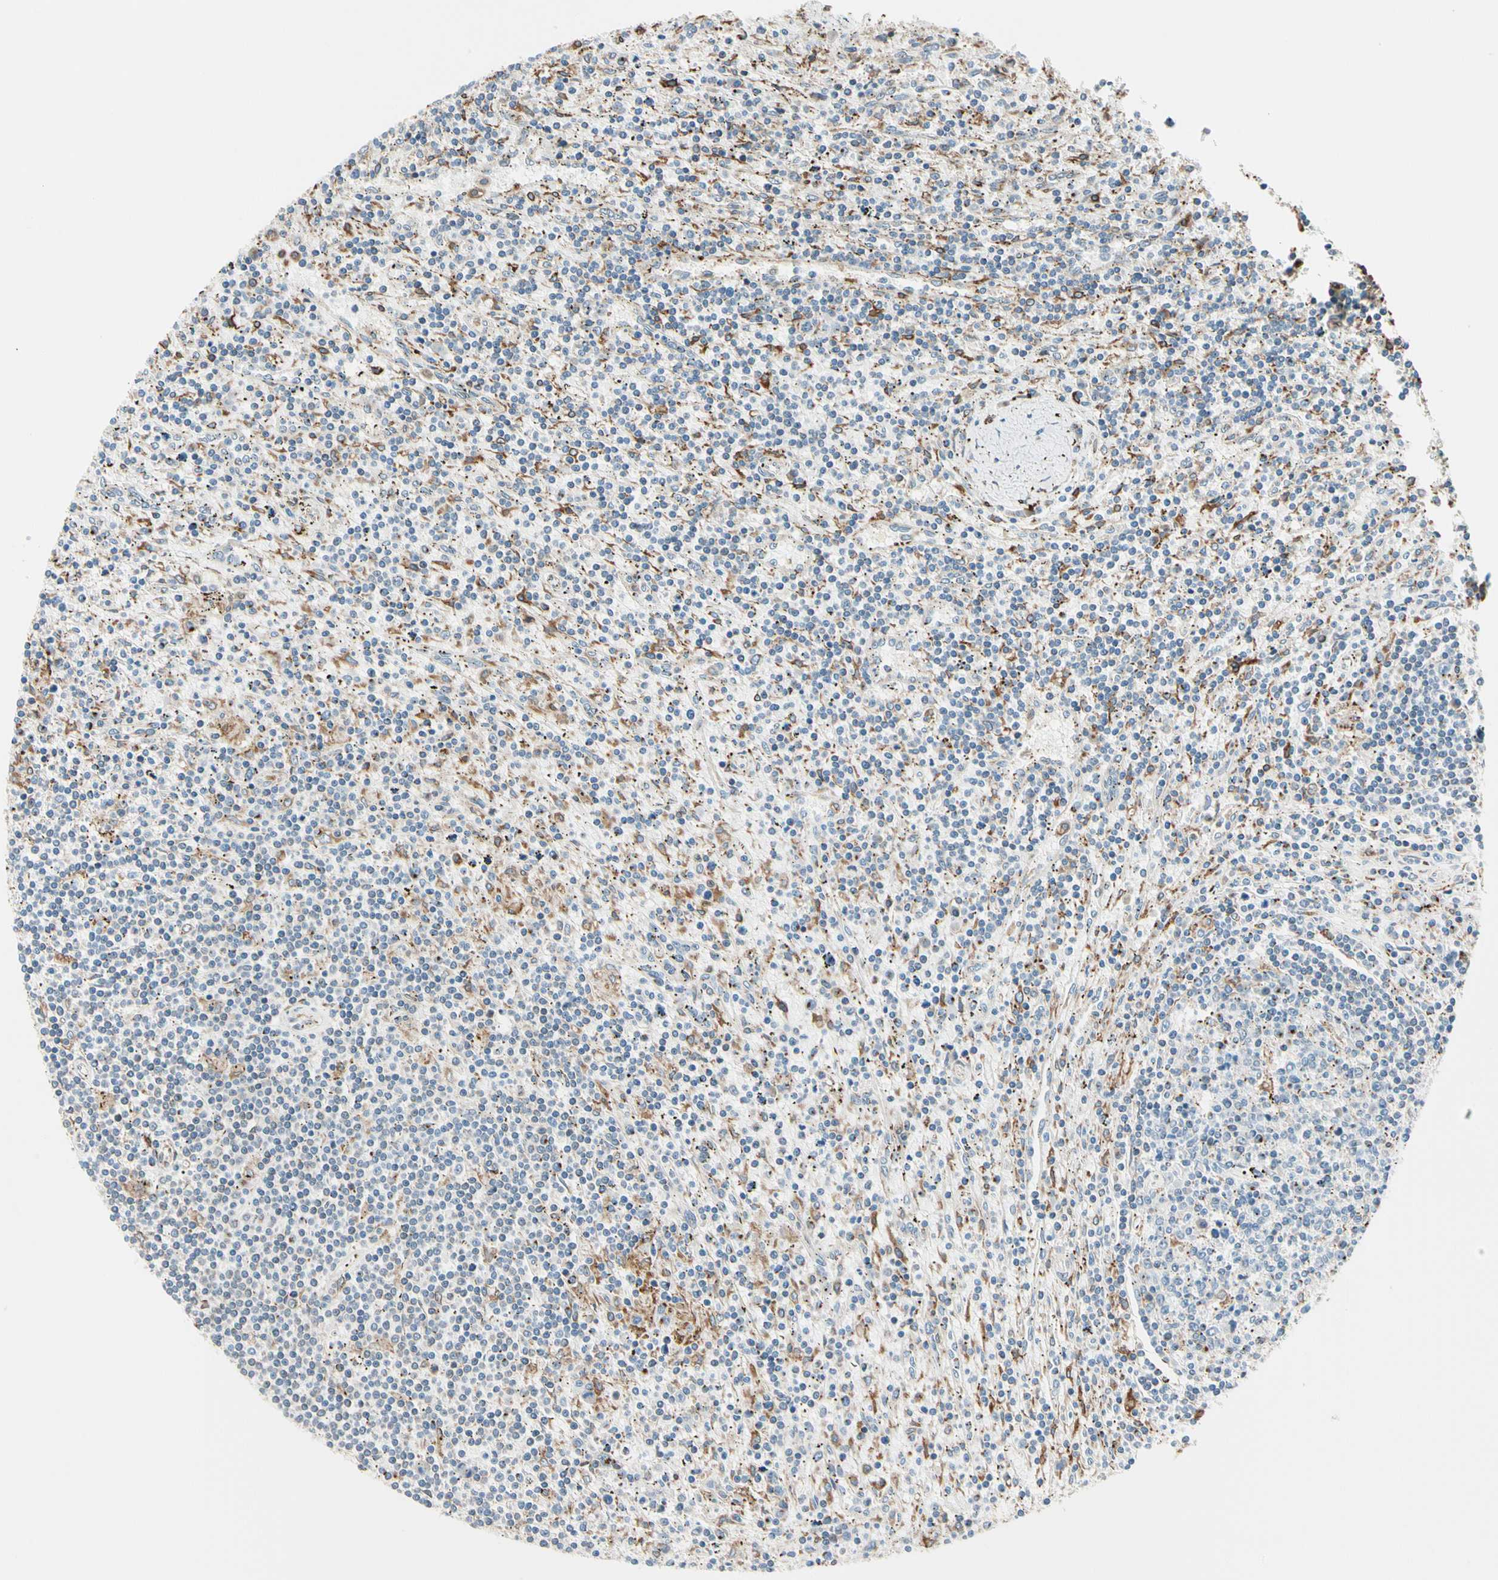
{"staining": {"intensity": "negative", "quantity": "none", "location": "none"}, "tissue": "lymphoma", "cell_type": "Tumor cells", "image_type": "cancer", "snomed": [{"axis": "morphology", "description": "Malignant lymphoma, non-Hodgkin's type, Low grade"}, {"axis": "topography", "description": "Spleen"}], "caption": "High power microscopy photomicrograph of an immunohistochemistry (IHC) image of lymphoma, revealing no significant staining in tumor cells.", "gene": "NUCB1", "patient": {"sex": "male", "age": 76}}